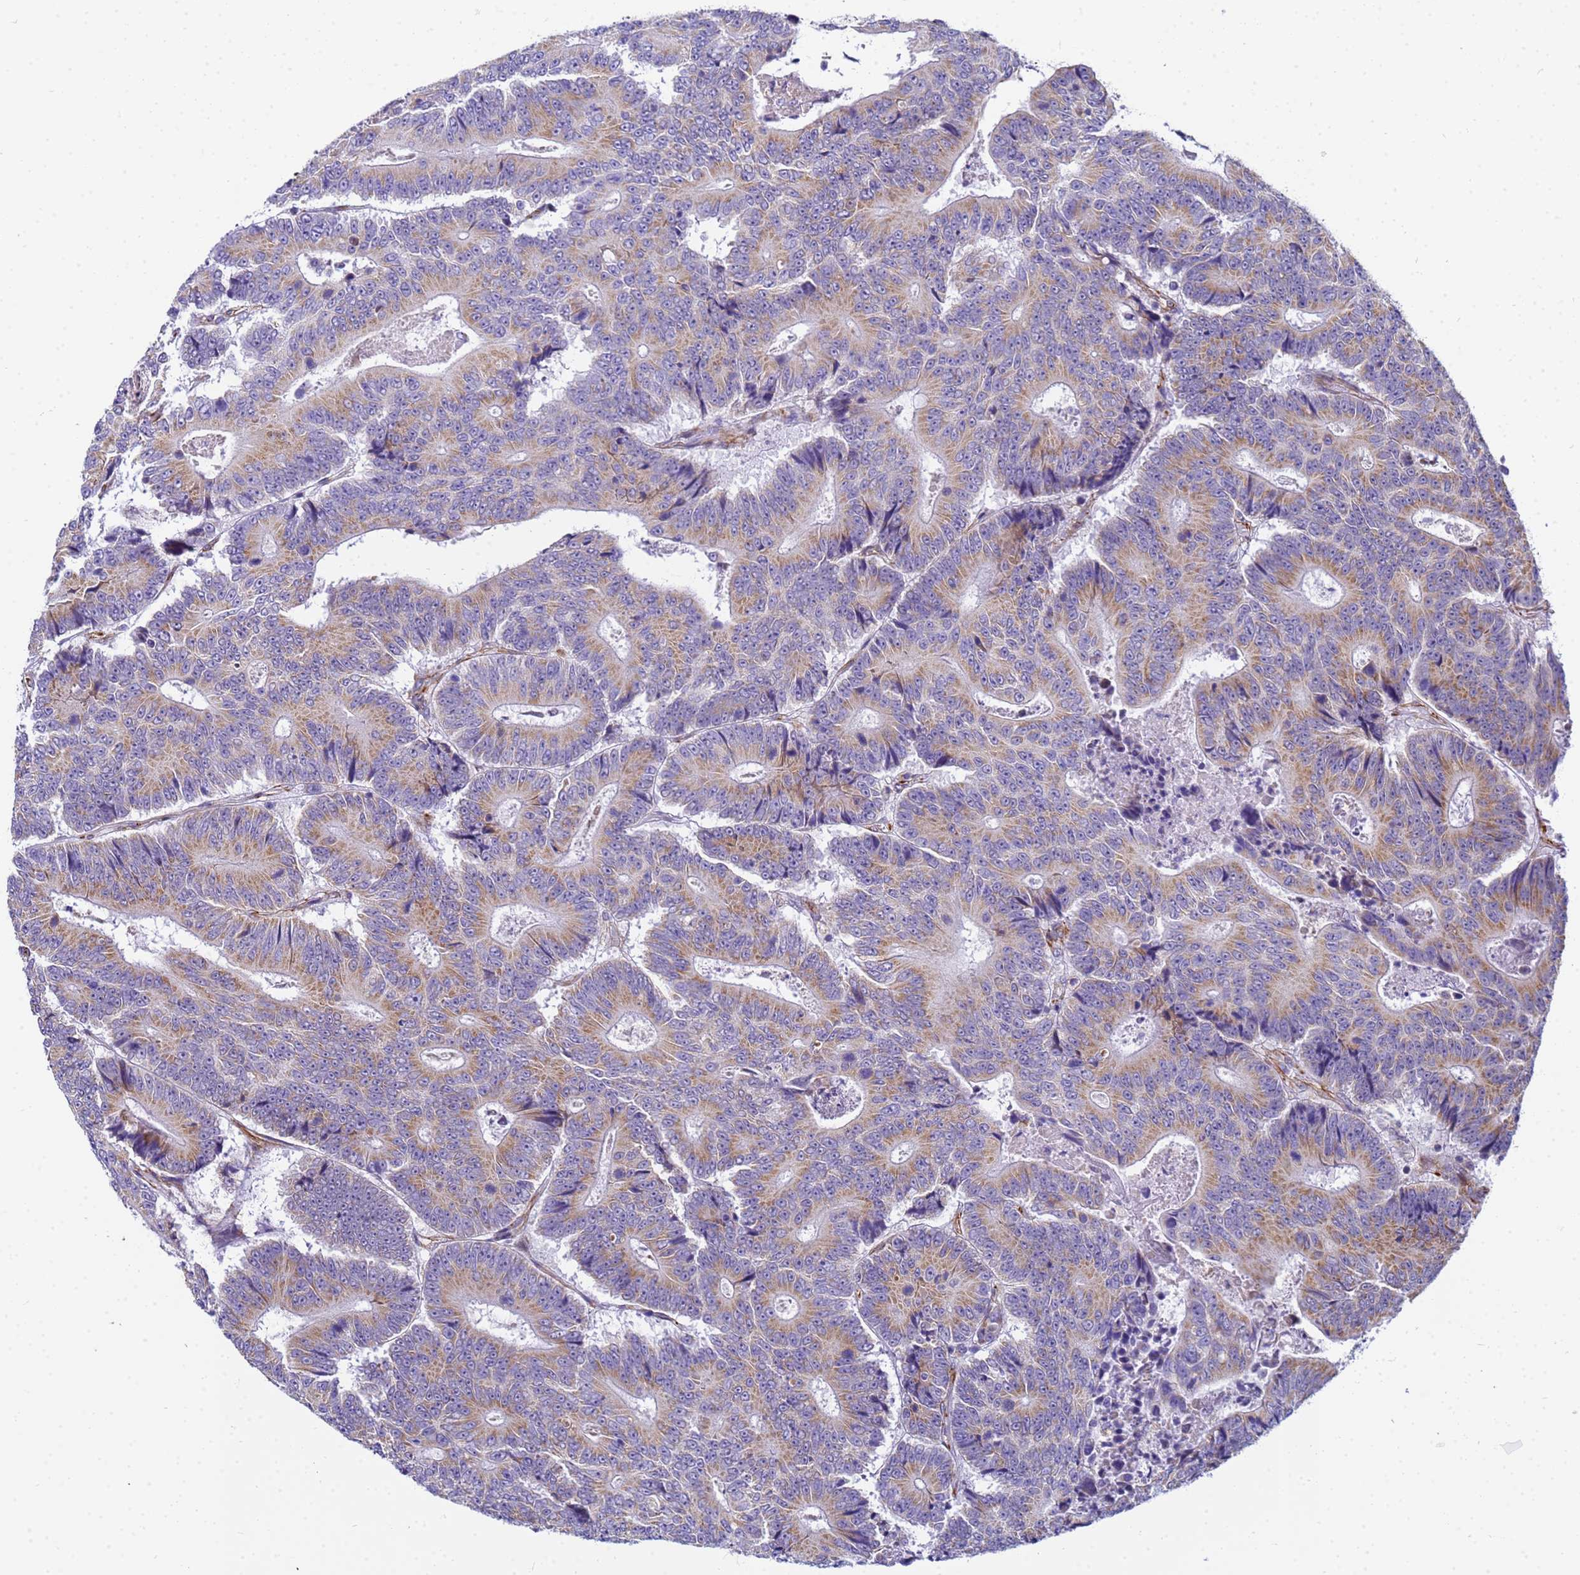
{"staining": {"intensity": "moderate", "quantity": ">75%", "location": "cytoplasmic/membranous"}, "tissue": "colorectal cancer", "cell_type": "Tumor cells", "image_type": "cancer", "snomed": [{"axis": "morphology", "description": "Adenocarcinoma, NOS"}, {"axis": "topography", "description": "Colon"}], "caption": "Protein staining by IHC displays moderate cytoplasmic/membranous expression in approximately >75% of tumor cells in colorectal cancer.", "gene": "UBXN2B", "patient": {"sex": "male", "age": 83}}